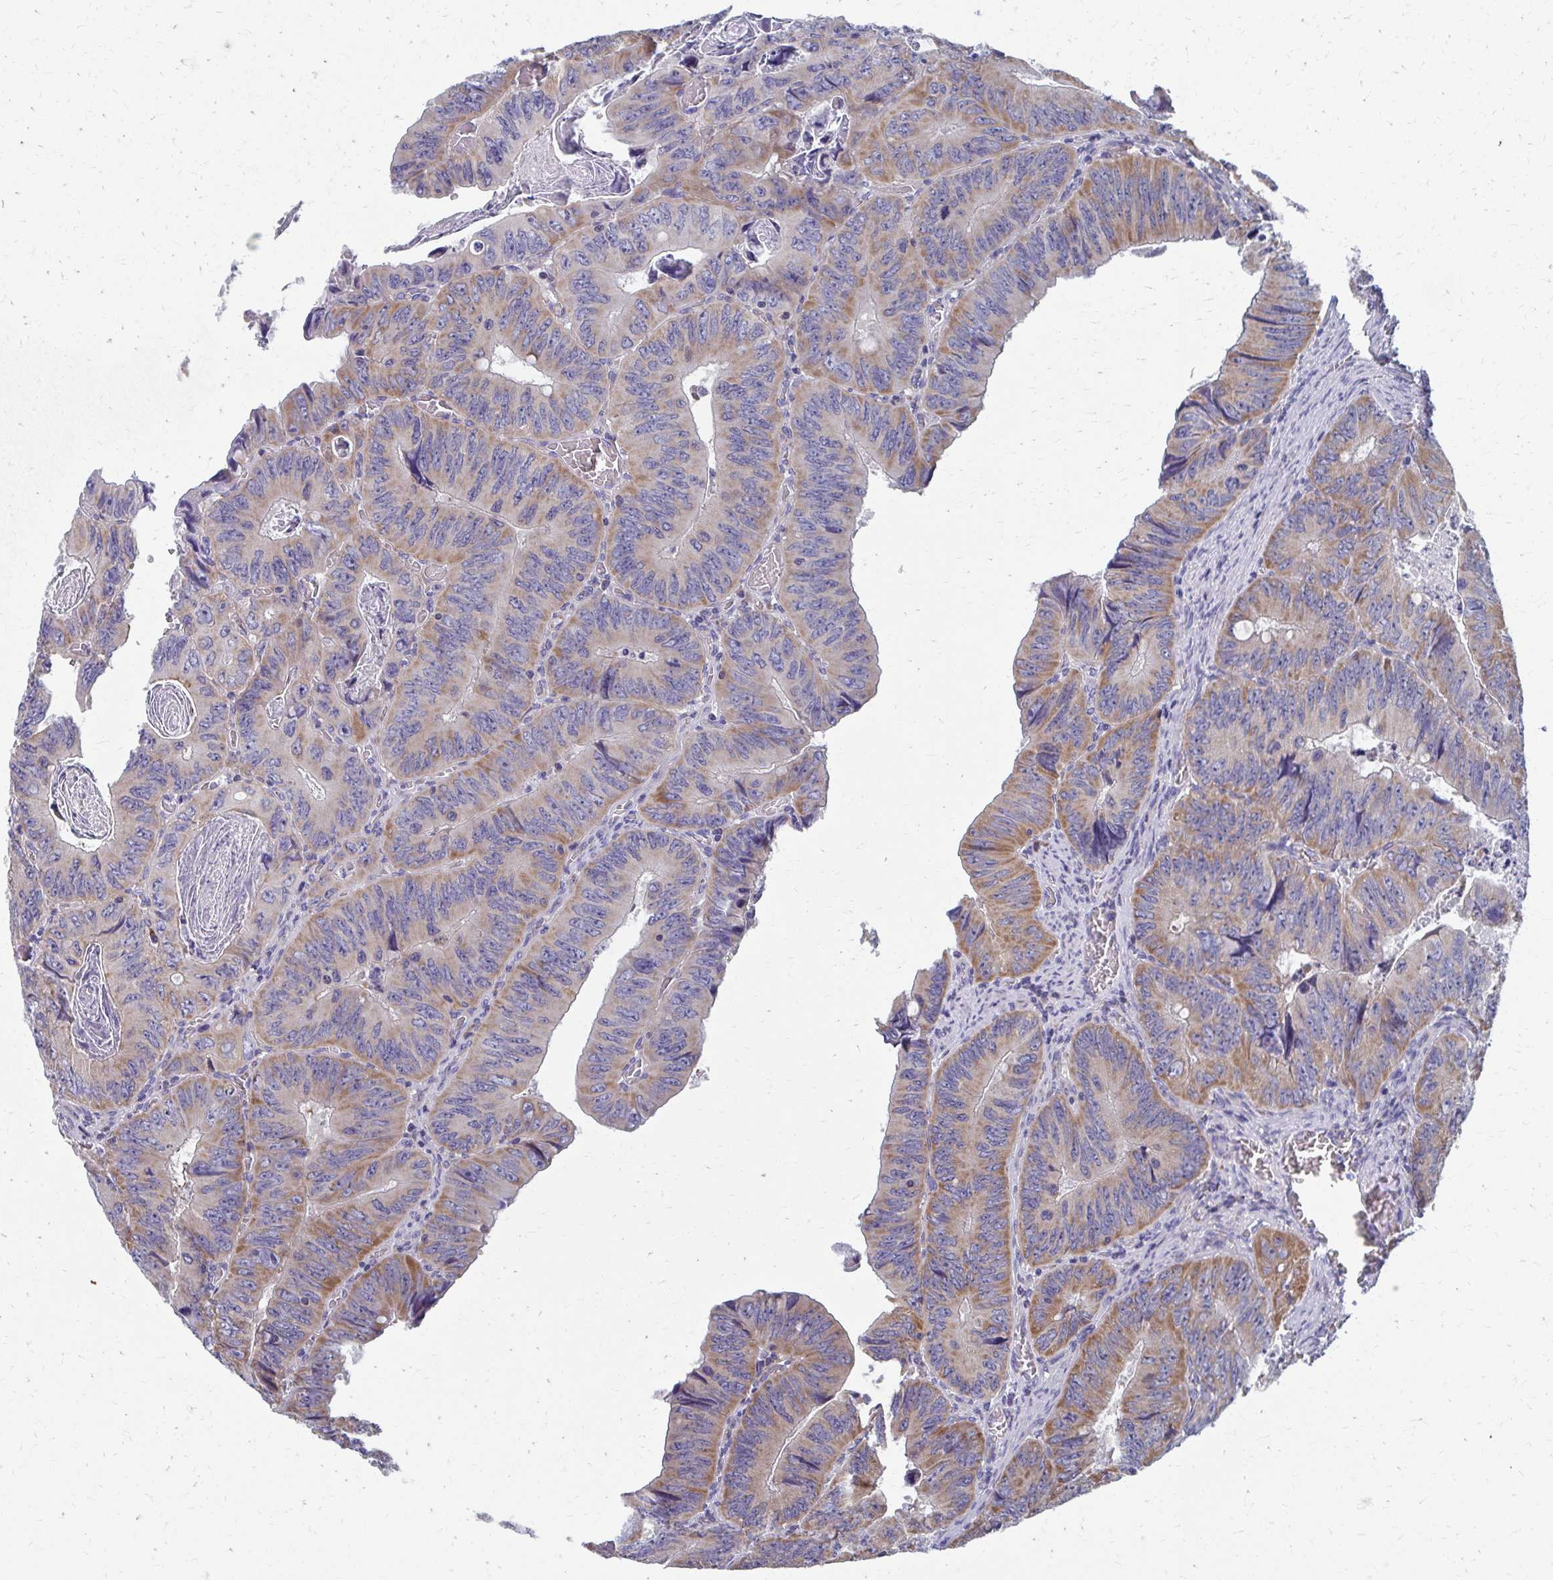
{"staining": {"intensity": "moderate", "quantity": "25%-75%", "location": "cytoplasmic/membranous"}, "tissue": "colorectal cancer", "cell_type": "Tumor cells", "image_type": "cancer", "snomed": [{"axis": "morphology", "description": "Adenocarcinoma, NOS"}, {"axis": "topography", "description": "Colon"}], "caption": "A brown stain highlights moderate cytoplasmic/membranous staining of a protein in colorectal cancer tumor cells.", "gene": "RCC1L", "patient": {"sex": "female", "age": 84}}